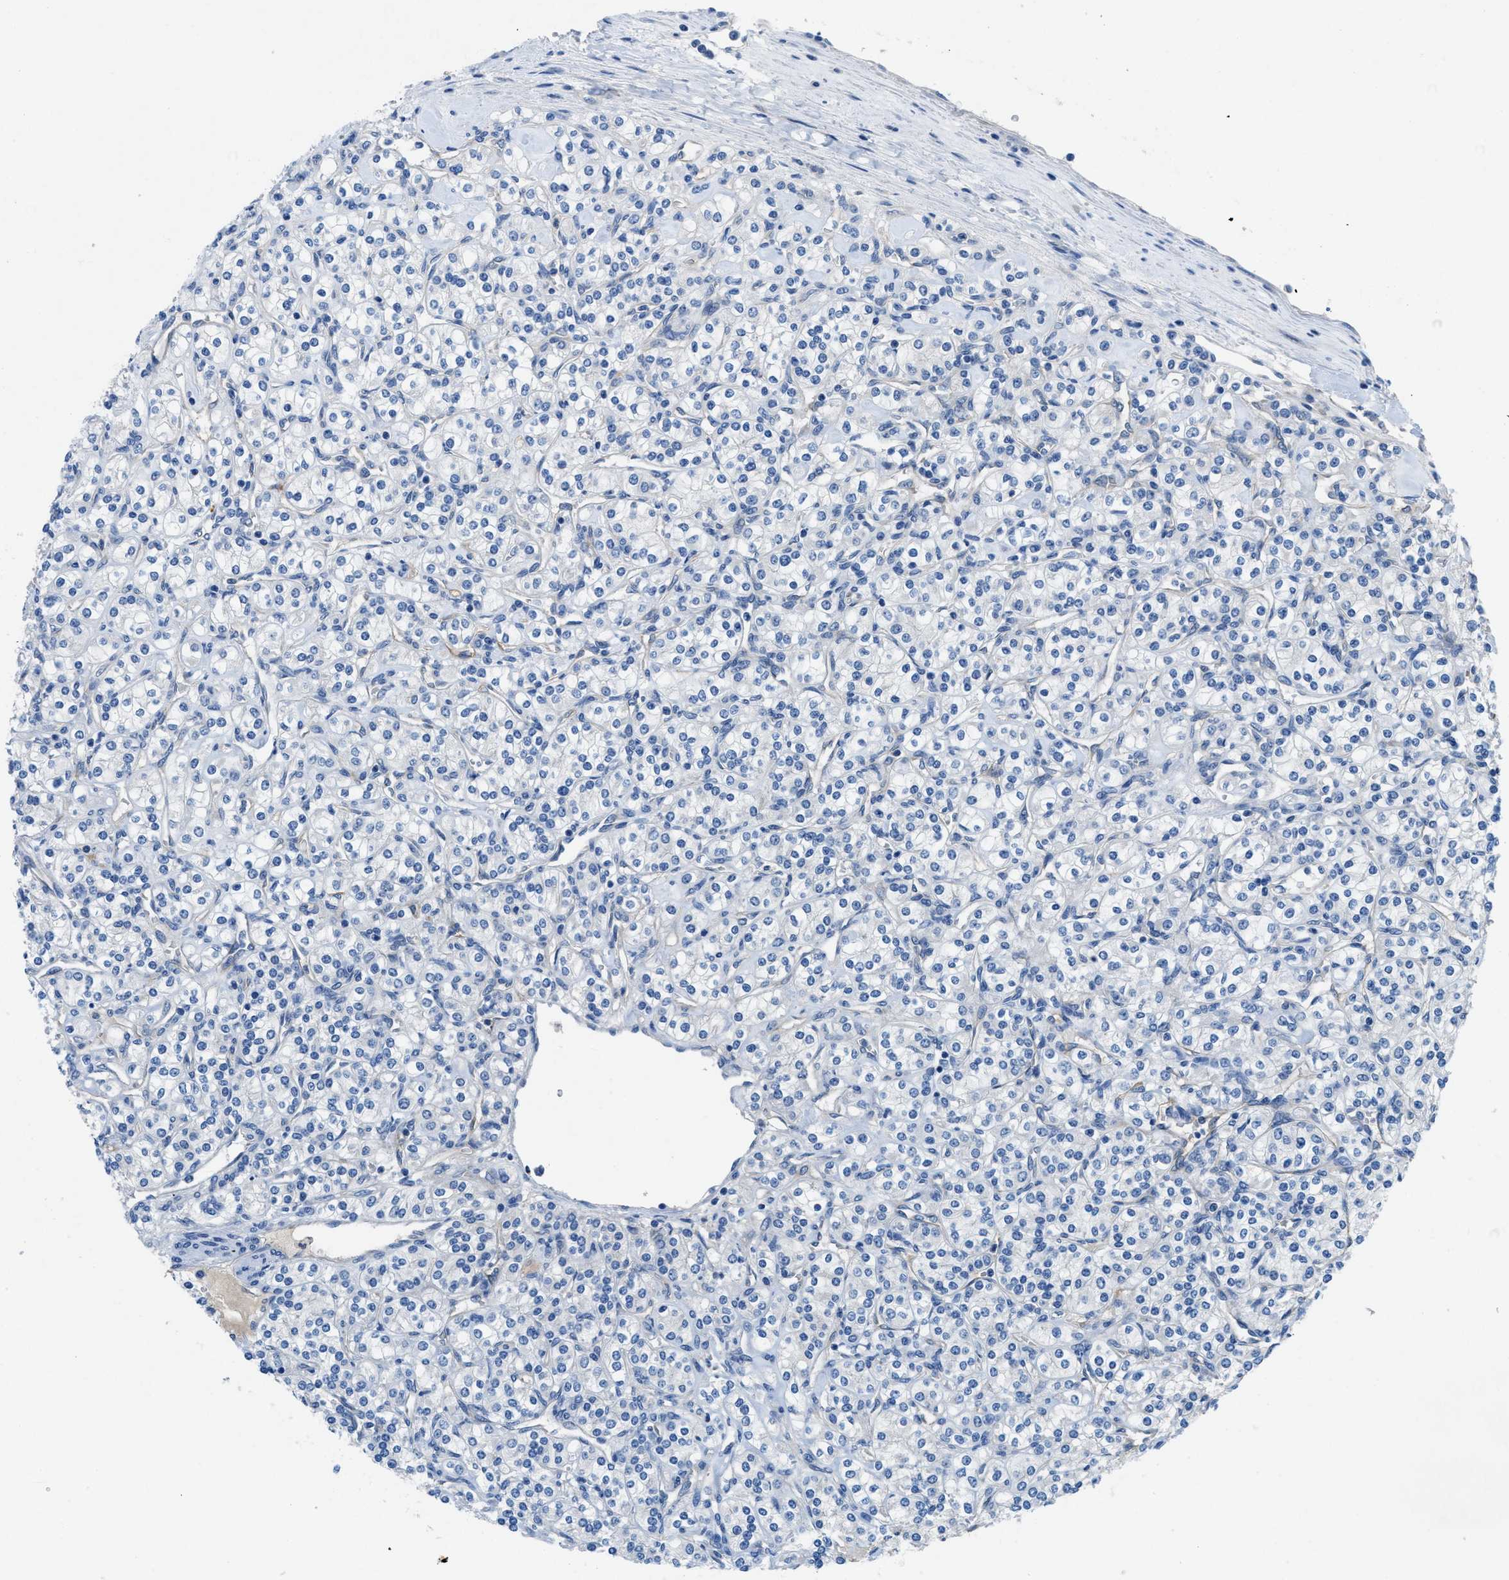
{"staining": {"intensity": "negative", "quantity": "none", "location": "none"}, "tissue": "renal cancer", "cell_type": "Tumor cells", "image_type": "cancer", "snomed": [{"axis": "morphology", "description": "Adenocarcinoma, NOS"}, {"axis": "topography", "description": "Kidney"}], "caption": "A high-resolution image shows immunohistochemistry staining of adenocarcinoma (renal), which displays no significant positivity in tumor cells.", "gene": "PGR", "patient": {"sex": "male", "age": 77}}